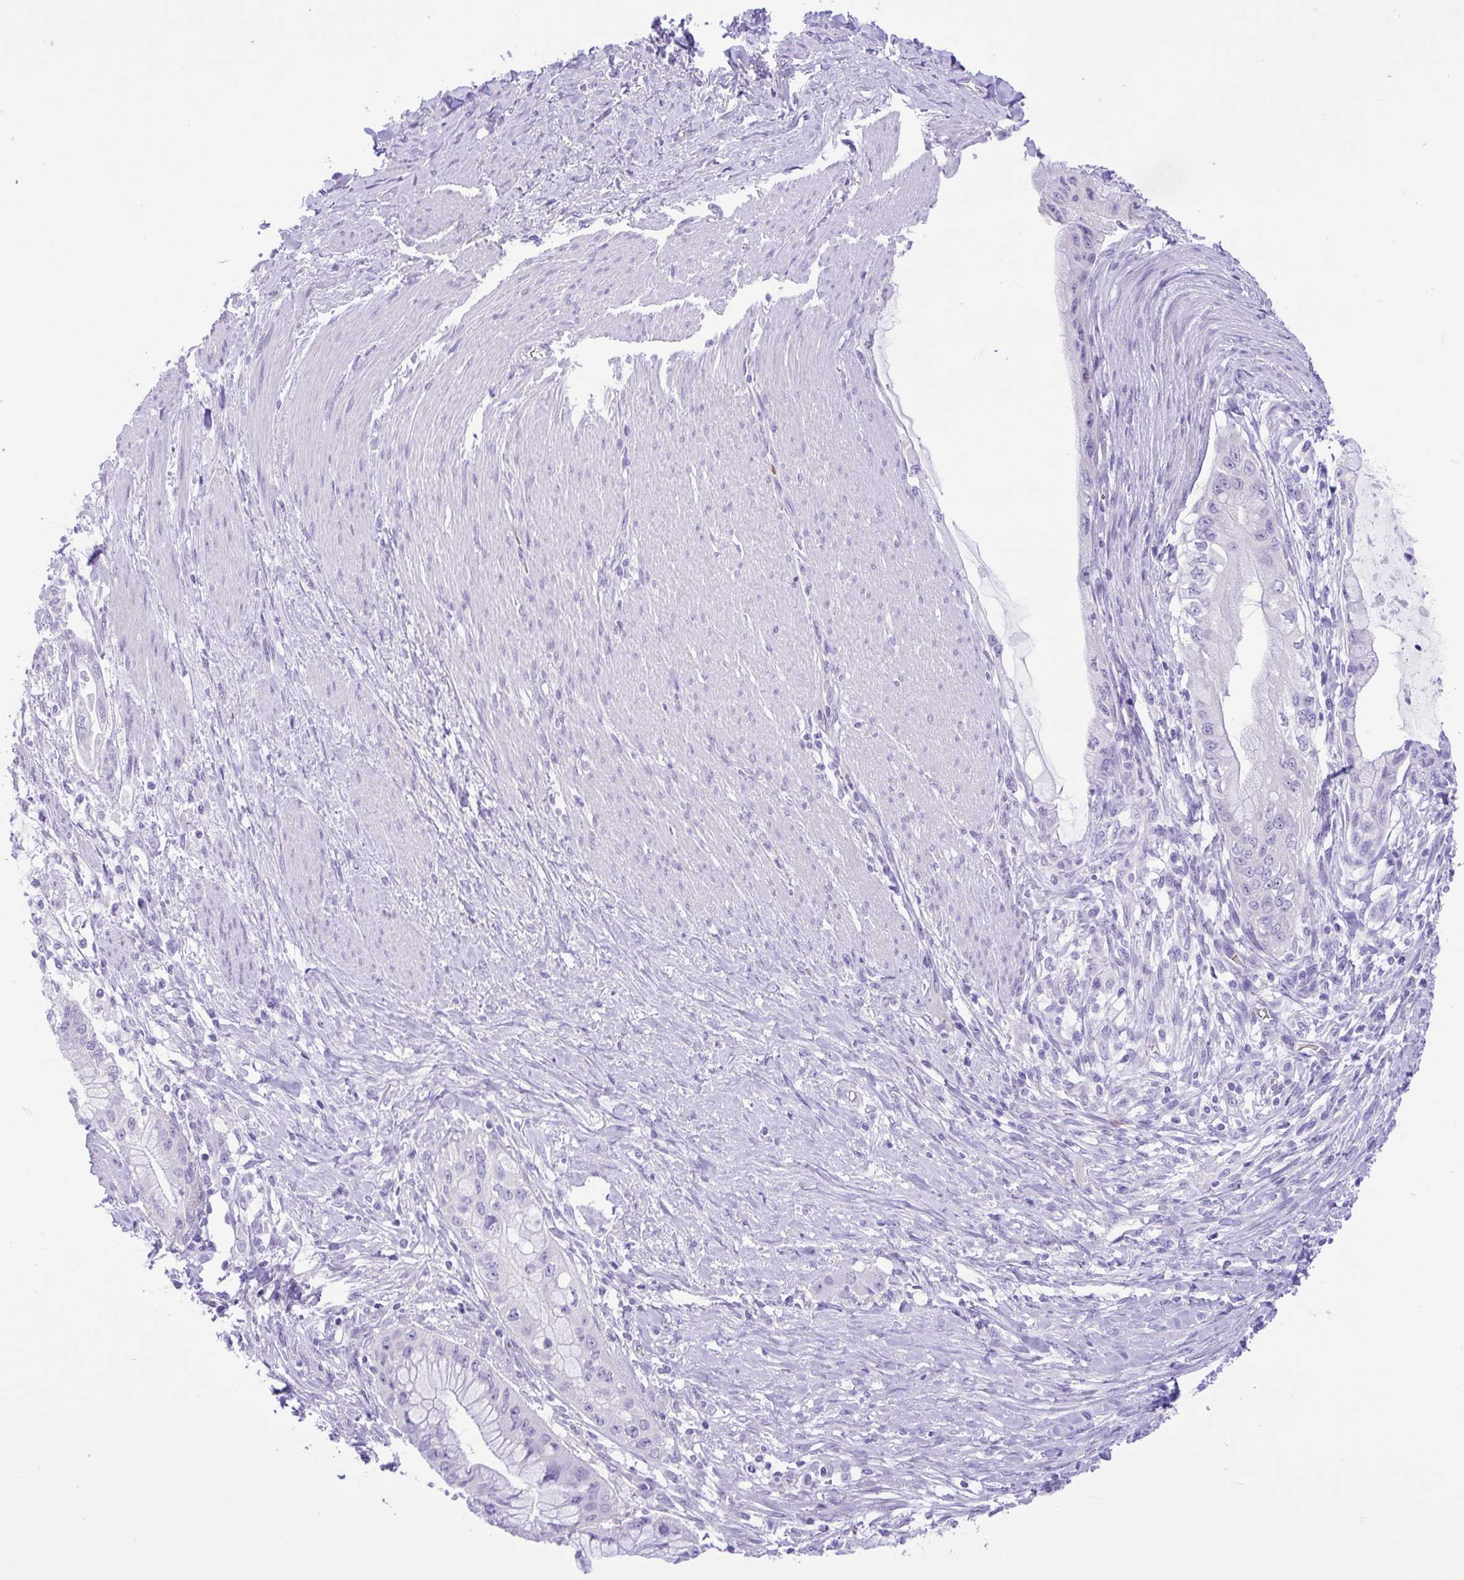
{"staining": {"intensity": "negative", "quantity": "none", "location": "none"}, "tissue": "pancreatic cancer", "cell_type": "Tumor cells", "image_type": "cancer", "snomed": [{"axis": "morphology", "description": "Adenocarcinoma, NOS"}, {"axis": "topography", "description": "Pancreas"}], "caption": "DAB immunohistochemical staining of pancreatic adenocarcinoma demonstrates no significant positivity in tumor cells.", "gene": "TMEM79", "patient": {"sex": "male", "age": 48}}